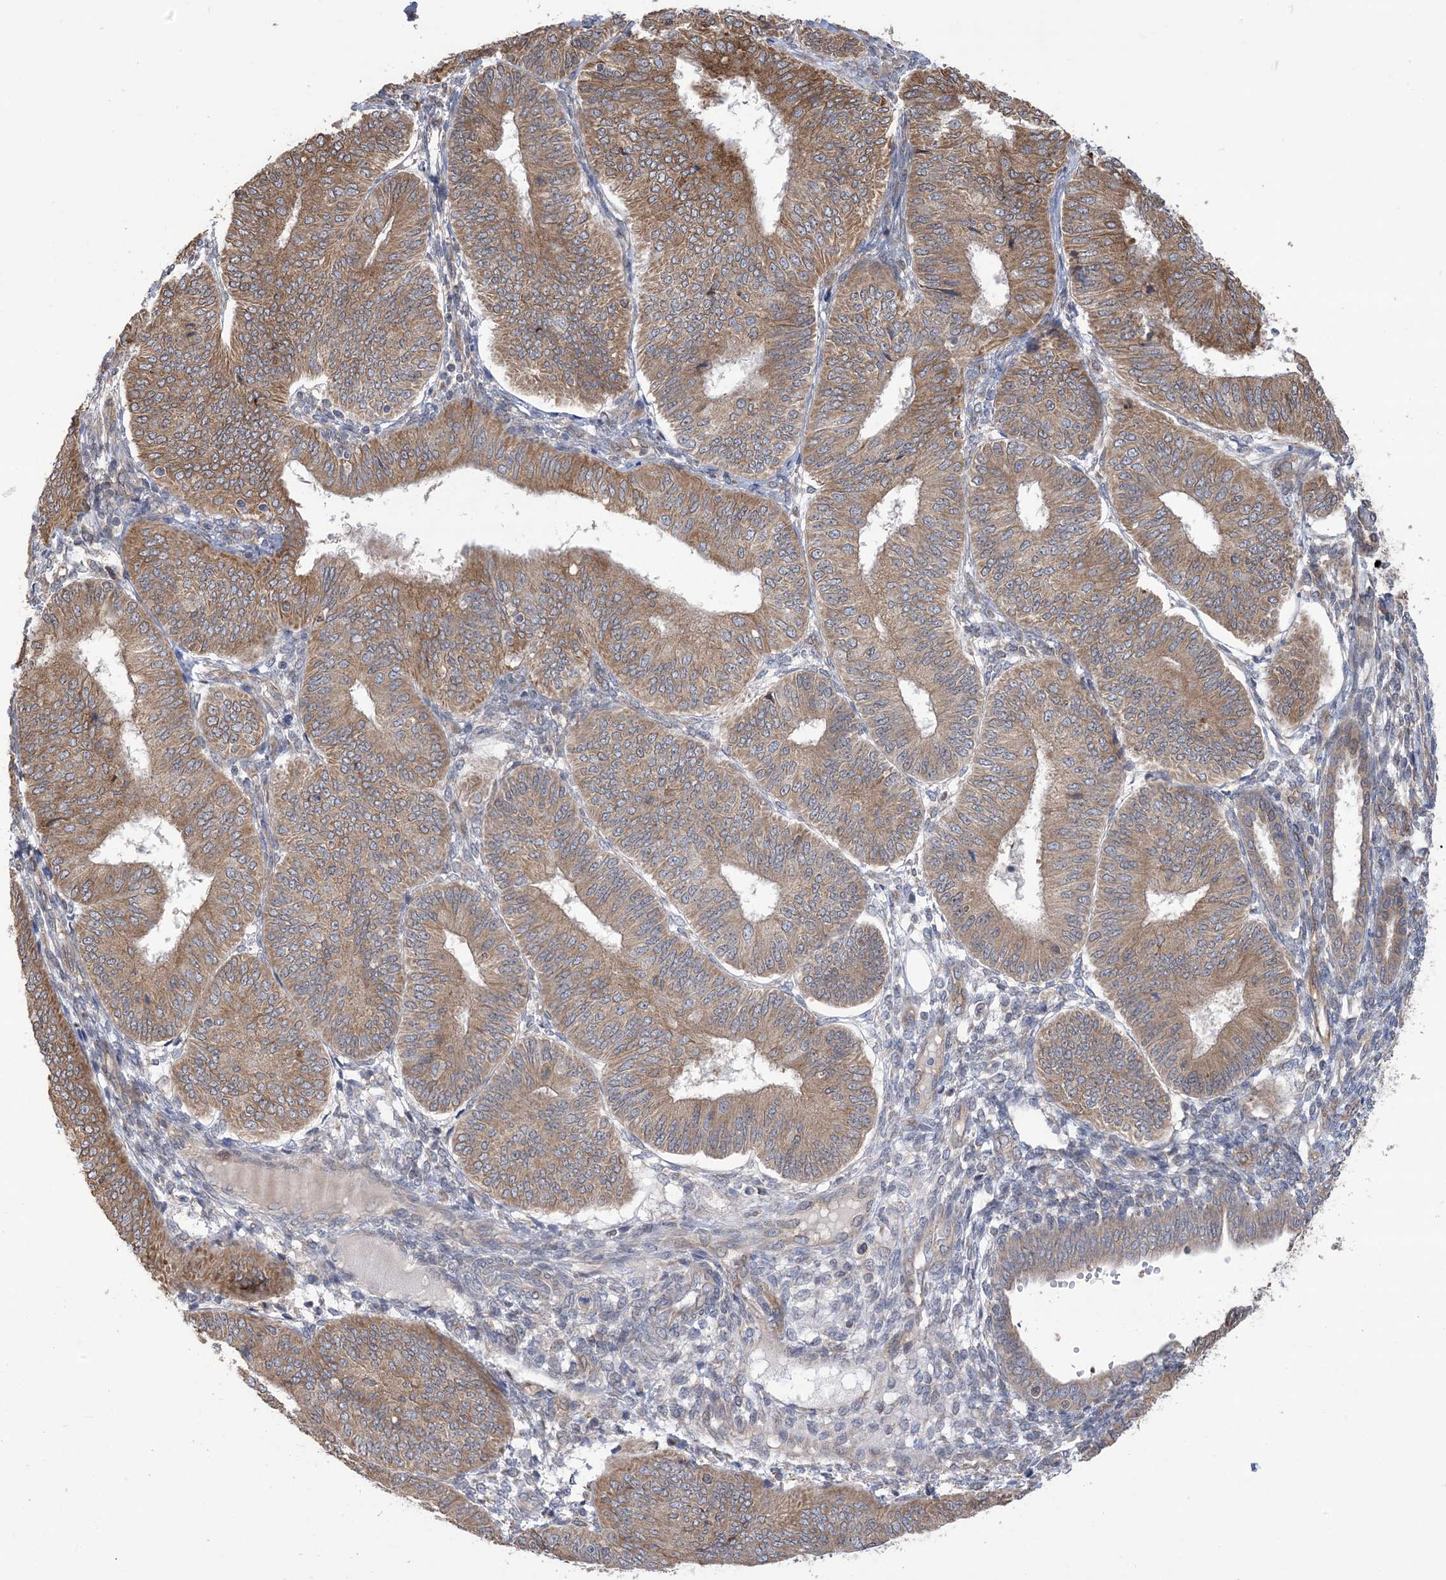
{"staining": {"intensity": "moderate", "quantity": ">75%", "location": "cytoplasmic/membranous"}, "tissue": "endometrial cancer", "cell_type": "Tumor cells", "image_type": "cancer", "snomed": [{"axis": "morphology", "description": "Adenocarcinoma, NOS"}, {"axis": "topography", "description": "Endometrium"}], "caption": "Human endometrial cancer stained for a protein (brown) displays moderate cytoplasmic/membranous positive positivity in approximately >75% of tumor cells.", "gene": "CLEC16A", "patient": {"sex": "female", "age": 58}}